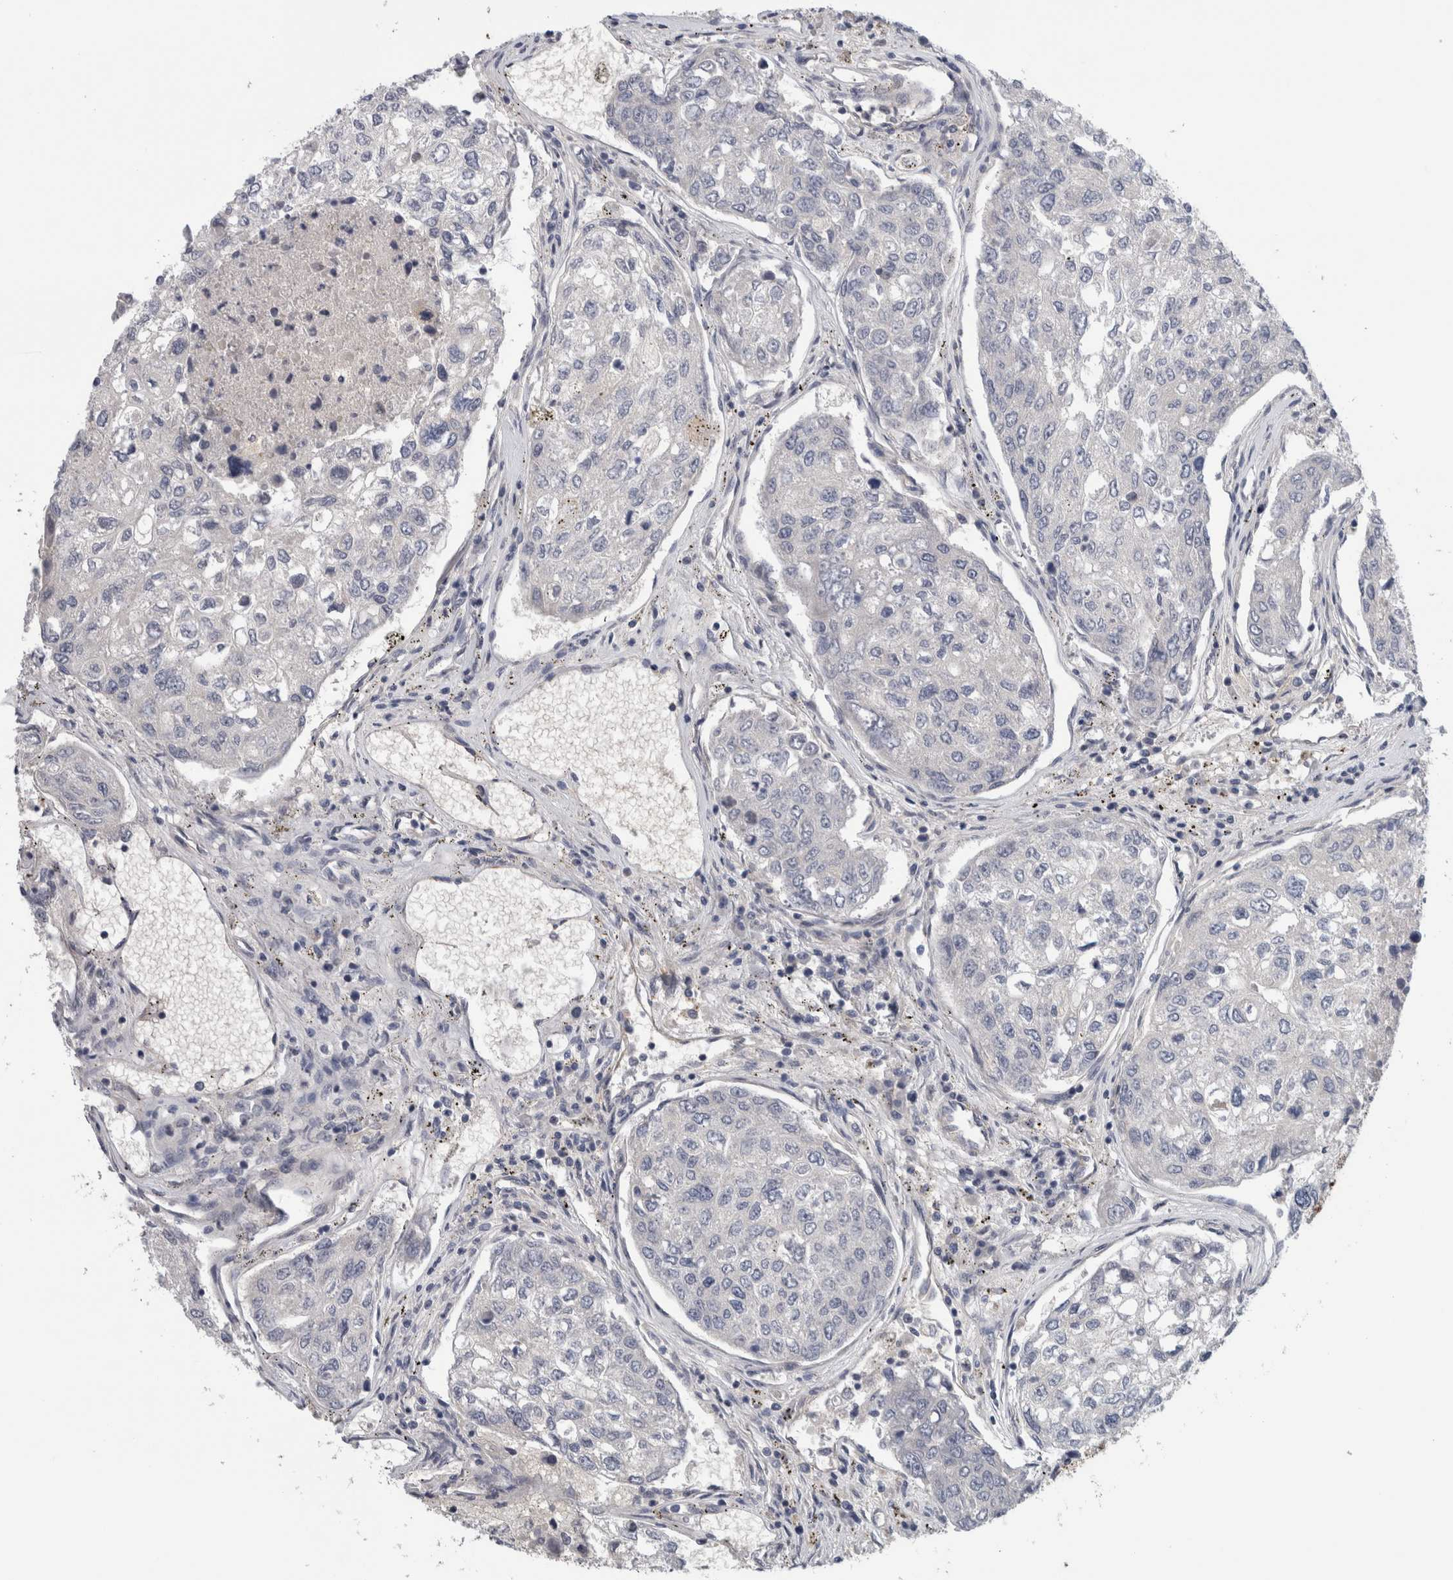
{"staining": {"intensity": "negative", "quantity": "none", "location": "none"}, "tissue": "urothelial cancer", "cell_type": "Tumor cells", "image_type": "cancer", "snomed": [{"axis": "morphology", "description": "Urothelial carcinoma, High grade"}, {"axis": "topography", "description": "Lymph node"}, {"axis": "topography", "description": "Urinary bladder"}], "caption": "An immunohistochemistry (IHC) image of high-grade urothelial carcinoma is shown. There is no staining in tumor cells of high-grade urothelial carcinoma.", "gene": "CD59", "patient": {"sex": "male", "age": 51}}